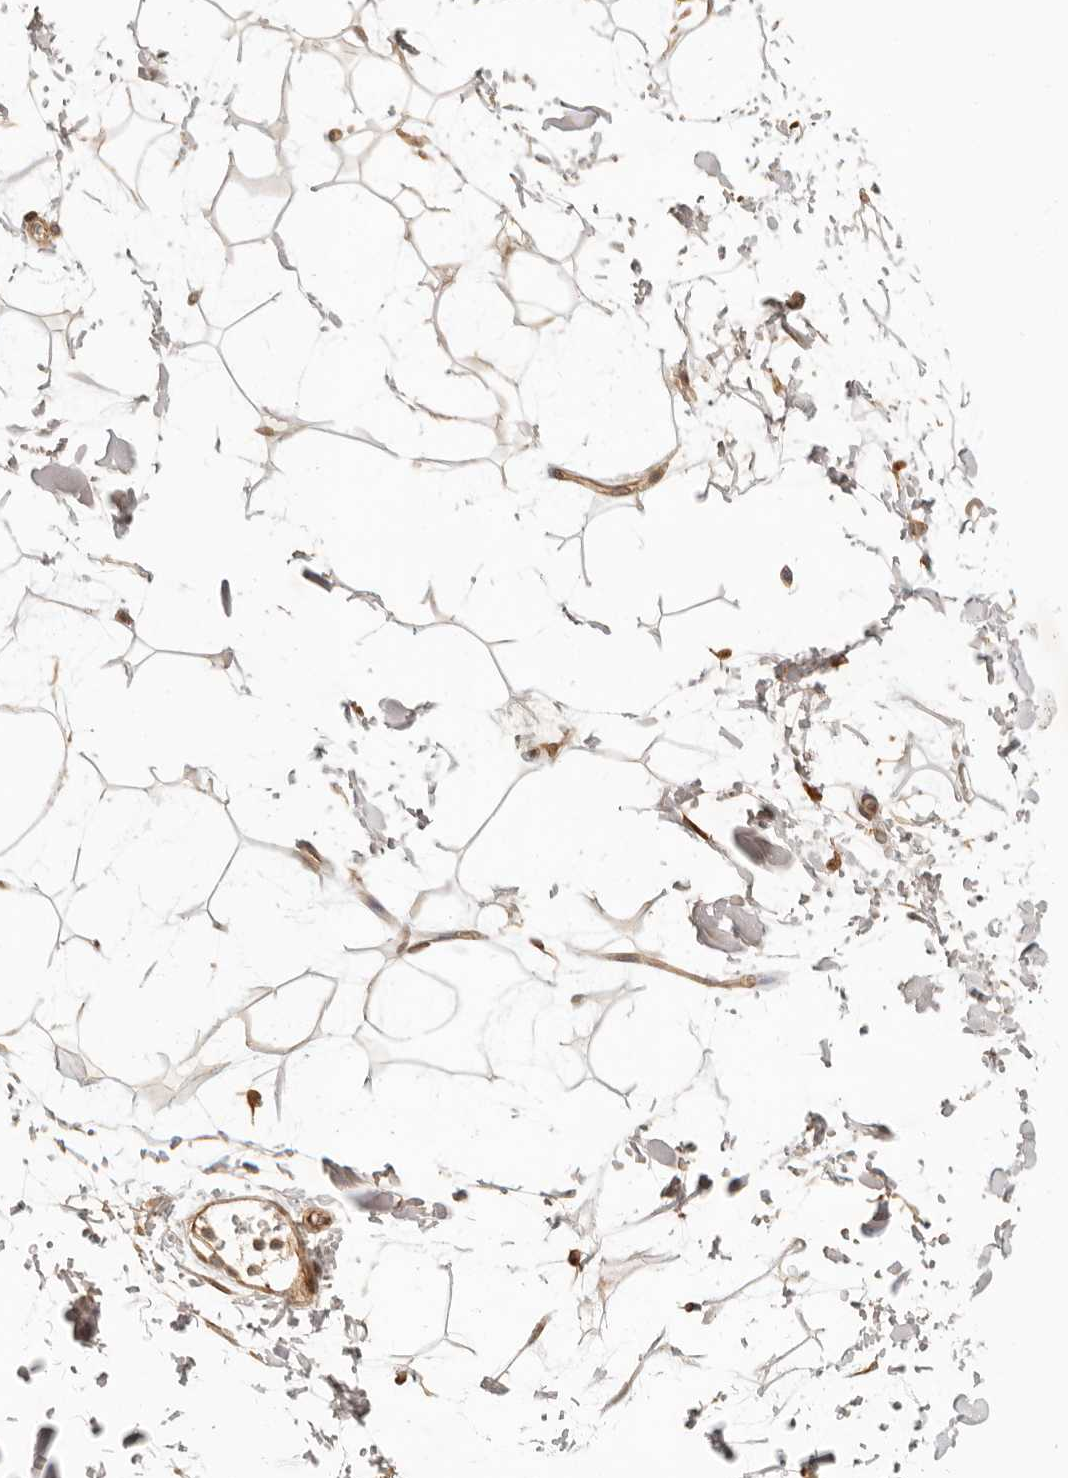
{"staining": {"intensity": "moderate", "quantity": "25%-75%", "location": "cytoplasmic/membranous"}, "tissue": "adipose tissue", "cell_type": "Adipocytes", "image_type": "normal", "snomed": [{"axis": "morphology", "description": "Normal tissue, NOS"}, {"axis": "topography", "description": "Soft tissue"}], "caption": "A medium amount of moderate cytoplasmic/membranous expression is appreciated in about 25%-75% of adipocytes in benign adipose tissue. (DAB (3,3'-diaminobenzidine) IHC, brown staining for protein, blue staining for nuclei).", "gene": "UFSP1", "patient": {"sex": "male", "age": 72}}